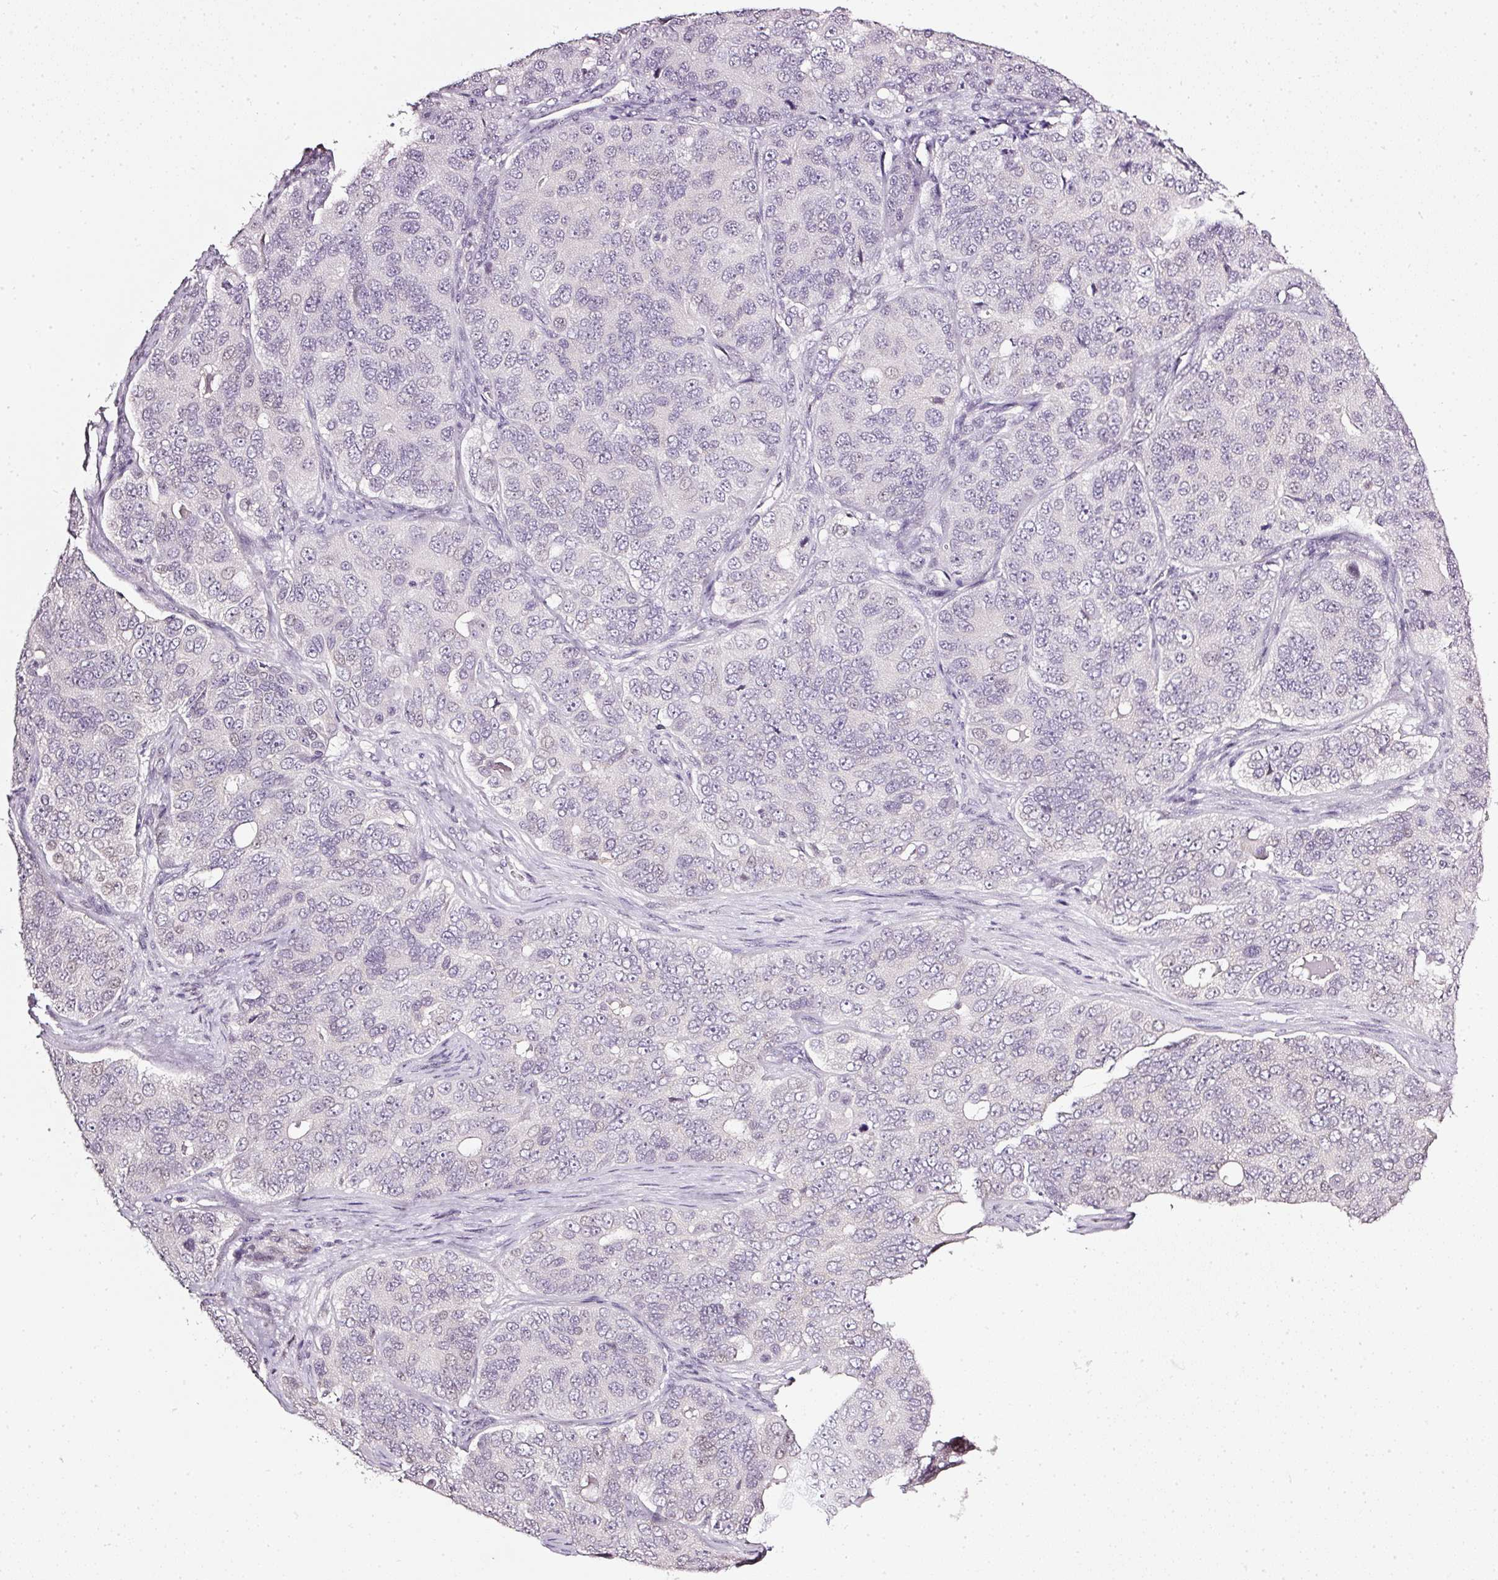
{"staining": {"intensity": "negative", "quantity": "none", "location": "none"}, "tissue": "ovarian cancer", "cell_type": "Tumor cells", "image_type": "cancer", "snomed": [{"axis": "morphology", "description": "Carcinoma, endometroid"}, {"axis": "topography", "description": "Ovary"}], "caption": "Immunohistochemical staining of endometroid carcinoma (ovarian) shows no significant expression in tumor cells.", "gene": "NRDE2", "patient": {"sex": "female", "age": 51}}